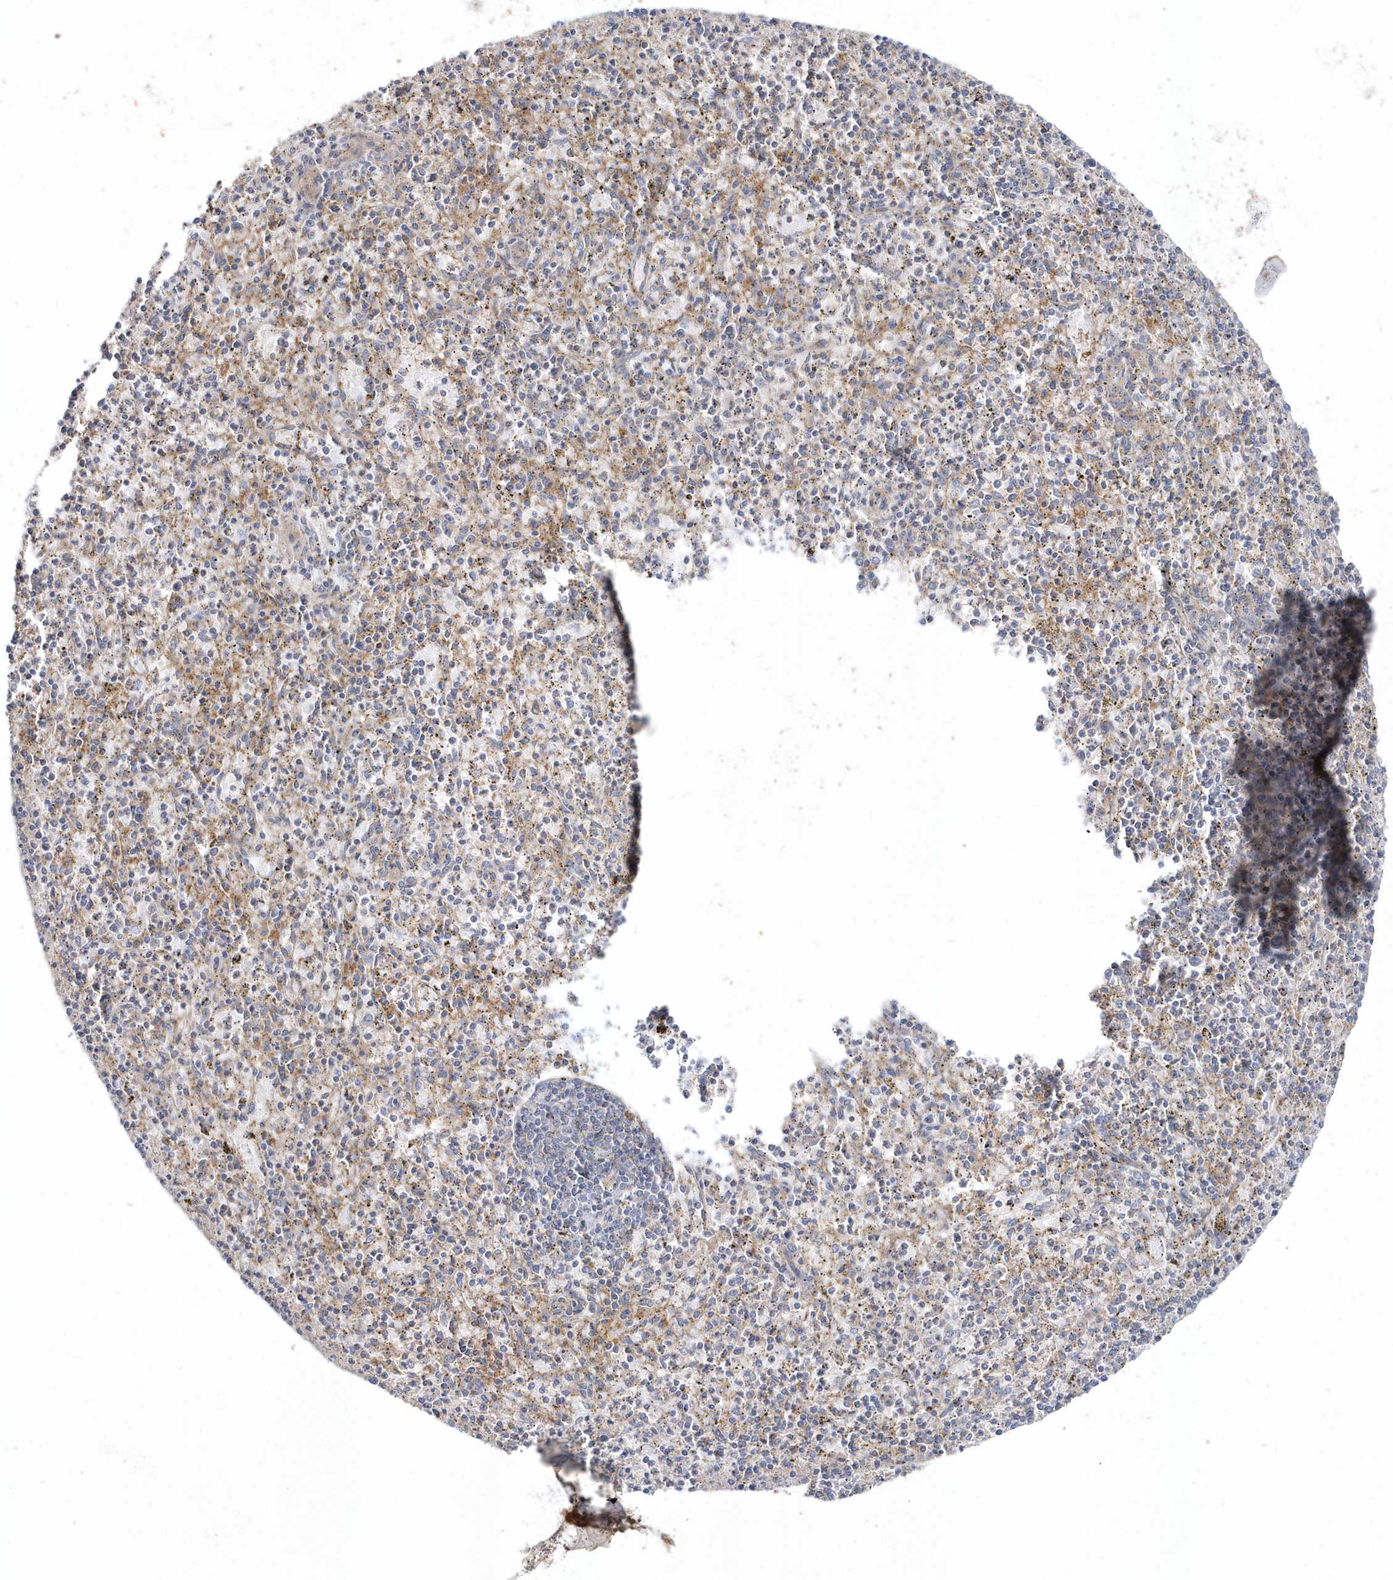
{"staining": {"intensity": "weak", "quantity": "<25%", "location": "cytoplasmic/membranous"}, "tissue": "spleen", "cell_type": "Cells in red pulp", "image_type": "normal", "snomed": [{"axis": "morphology", "description": "Normal tissue, NOS"}, {"axis": "topography", "description": "Spleen"}], "caption": "High power microscopy photomicrograph of an immunohistochemistry (IHC) image of benign spleen, revealing no significant expression in cells in red pulp.", "gene": "LEXM", "patient": {"sex": "male", "age": 72}}